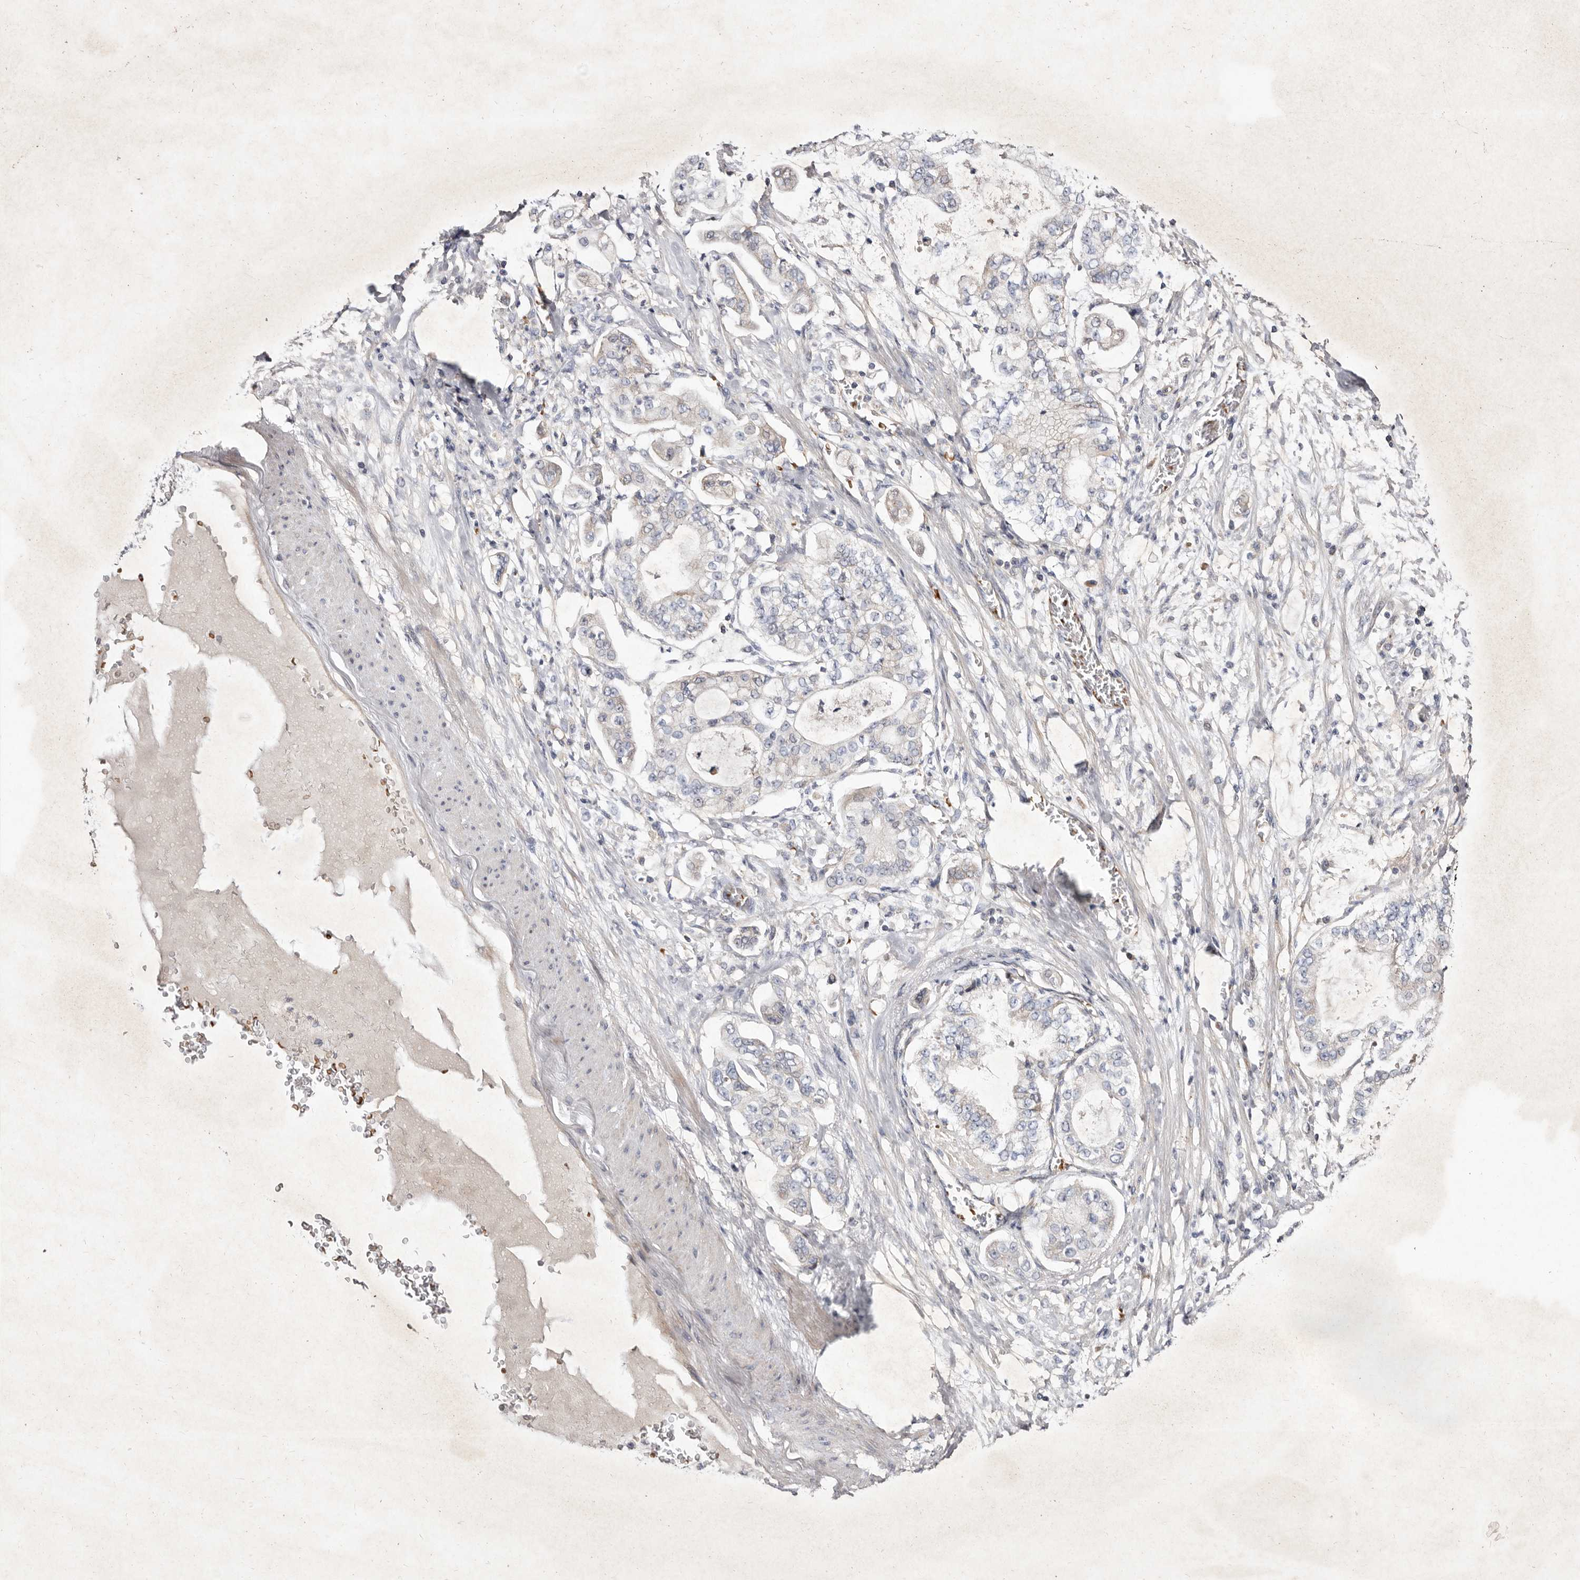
{"staining": {"intensity": "strong", "quantity": "<25%", "location": "cytoplasmic/membranous"}, "tissue": "stomach cancer", "cell_type": "Tumor cells", "image_type": "cancer", "snomed": [{"axis": "morphology", "description": "Adenocarcinoma, NOS"}, {"axis": "topography", "description": "Stomach"}], "caption": "Stomach adenocarcinoma tissue demonstrates strong cytoplasmic/membranous staining in approximately <25% of tumor cells, visualized by immunohistochemistry. Nuclei are stained in blue.", "gene": "SLC25A20", "patient": {"sex": "male", "age": 76}}